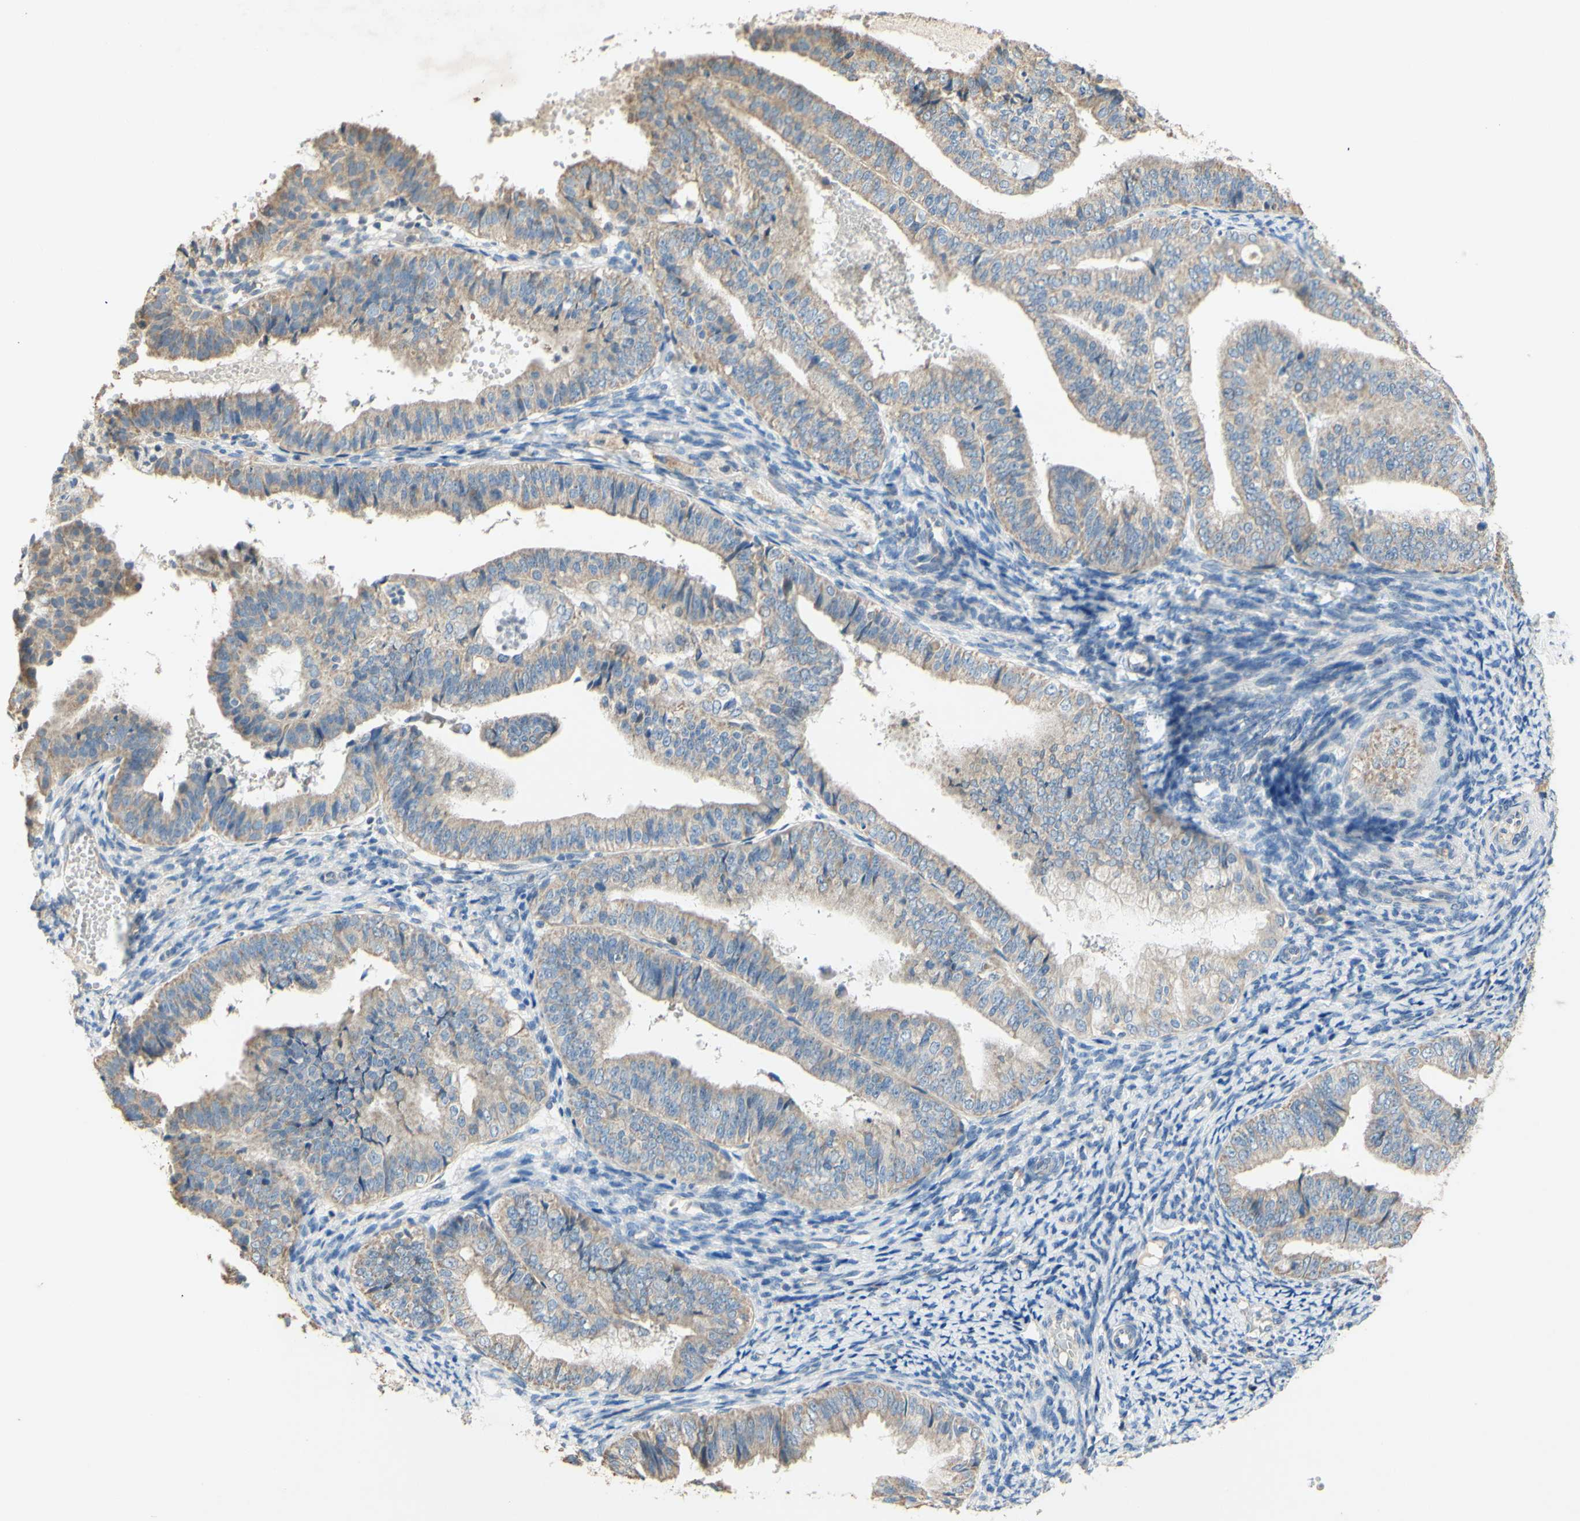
{"staining": {"intensity": "weak", "quantity": "25%-75%", "location": "cytoplasmic/membranous"}, "tissue": "endometrial cancer", "cell_type": "Tumor cells", "image_type": "cancer", "snomed": [{"axis": "morphology", "description": "Adenocarcinoma, NOS"}, {"axis": "topography", "description": "Endometrium"}], "caption": "Immunohistochemistry (IHC) micrograph of neoplastic tissue: human endometrial cancer (adenocarcinoma) stained using IHC demonstrates low levels of weak protein expression localized specifically in the cytoplasmic/membranous of tumor cells, appearing as a cytoplasmic/membranous brown color.", "gene": "PTGIS", "patient": {"sex": "female", "age": 63}}